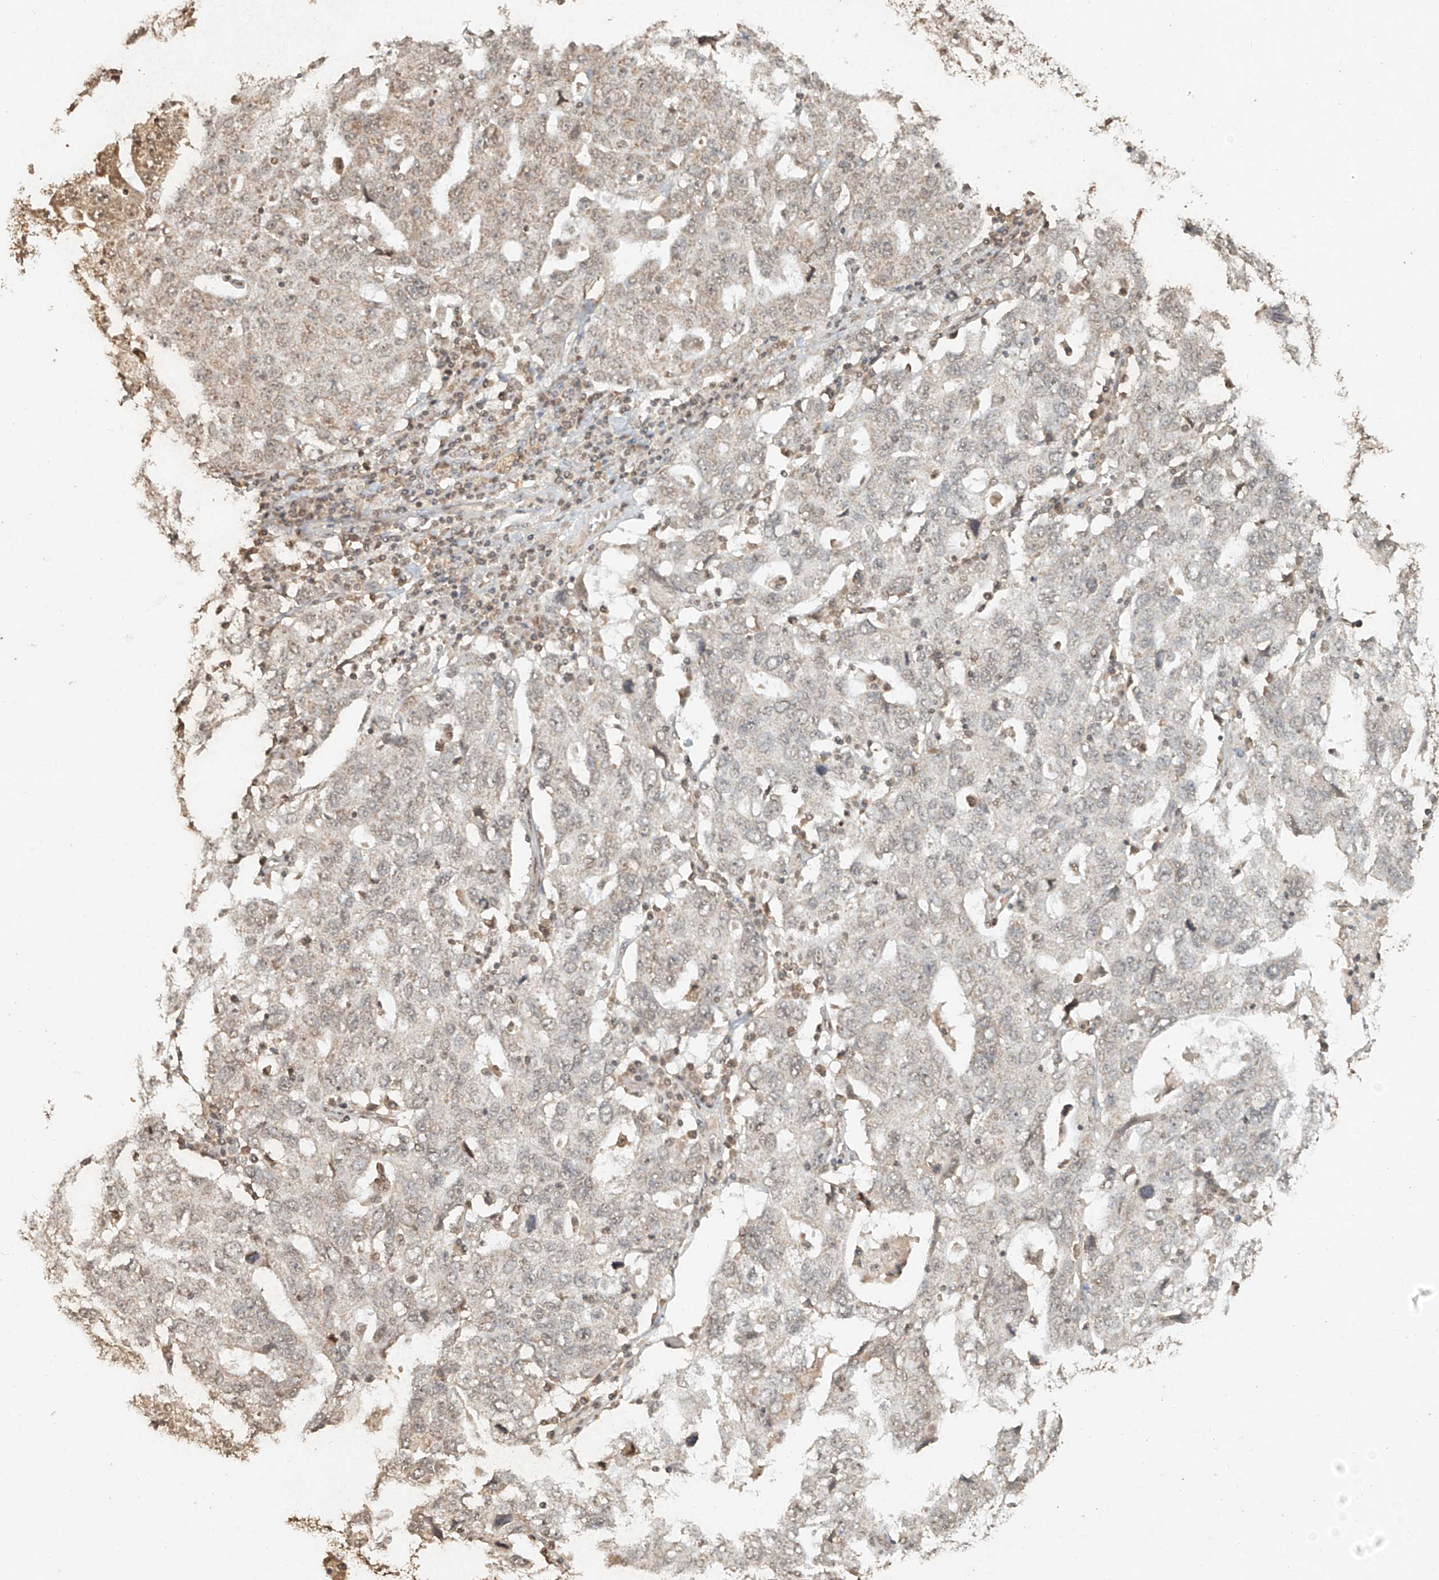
{"staining": {"intensity": "weak", "quantity": "<25%", "location": "cytoplasmic/membranous,nuclear"}, "tissue": "ovarian cancer", "cell_type": "Tumor cells", "image_type": "cancer", "snomed": [{"axis": "morphology", "description": "Carcinoma, endometroid"}, {"axis": "topography", "description": "Ovary"}], "caption": "Immunohistochemistry (IHC) image of neoplastic tissue: human ovarian cancer stained with DAB (3,3'-diaminobenzidine) exhibits no significant protein expression in tumor cells.", "gene": "TIGAR", "patient": {"sex": "female", "age": 62}}